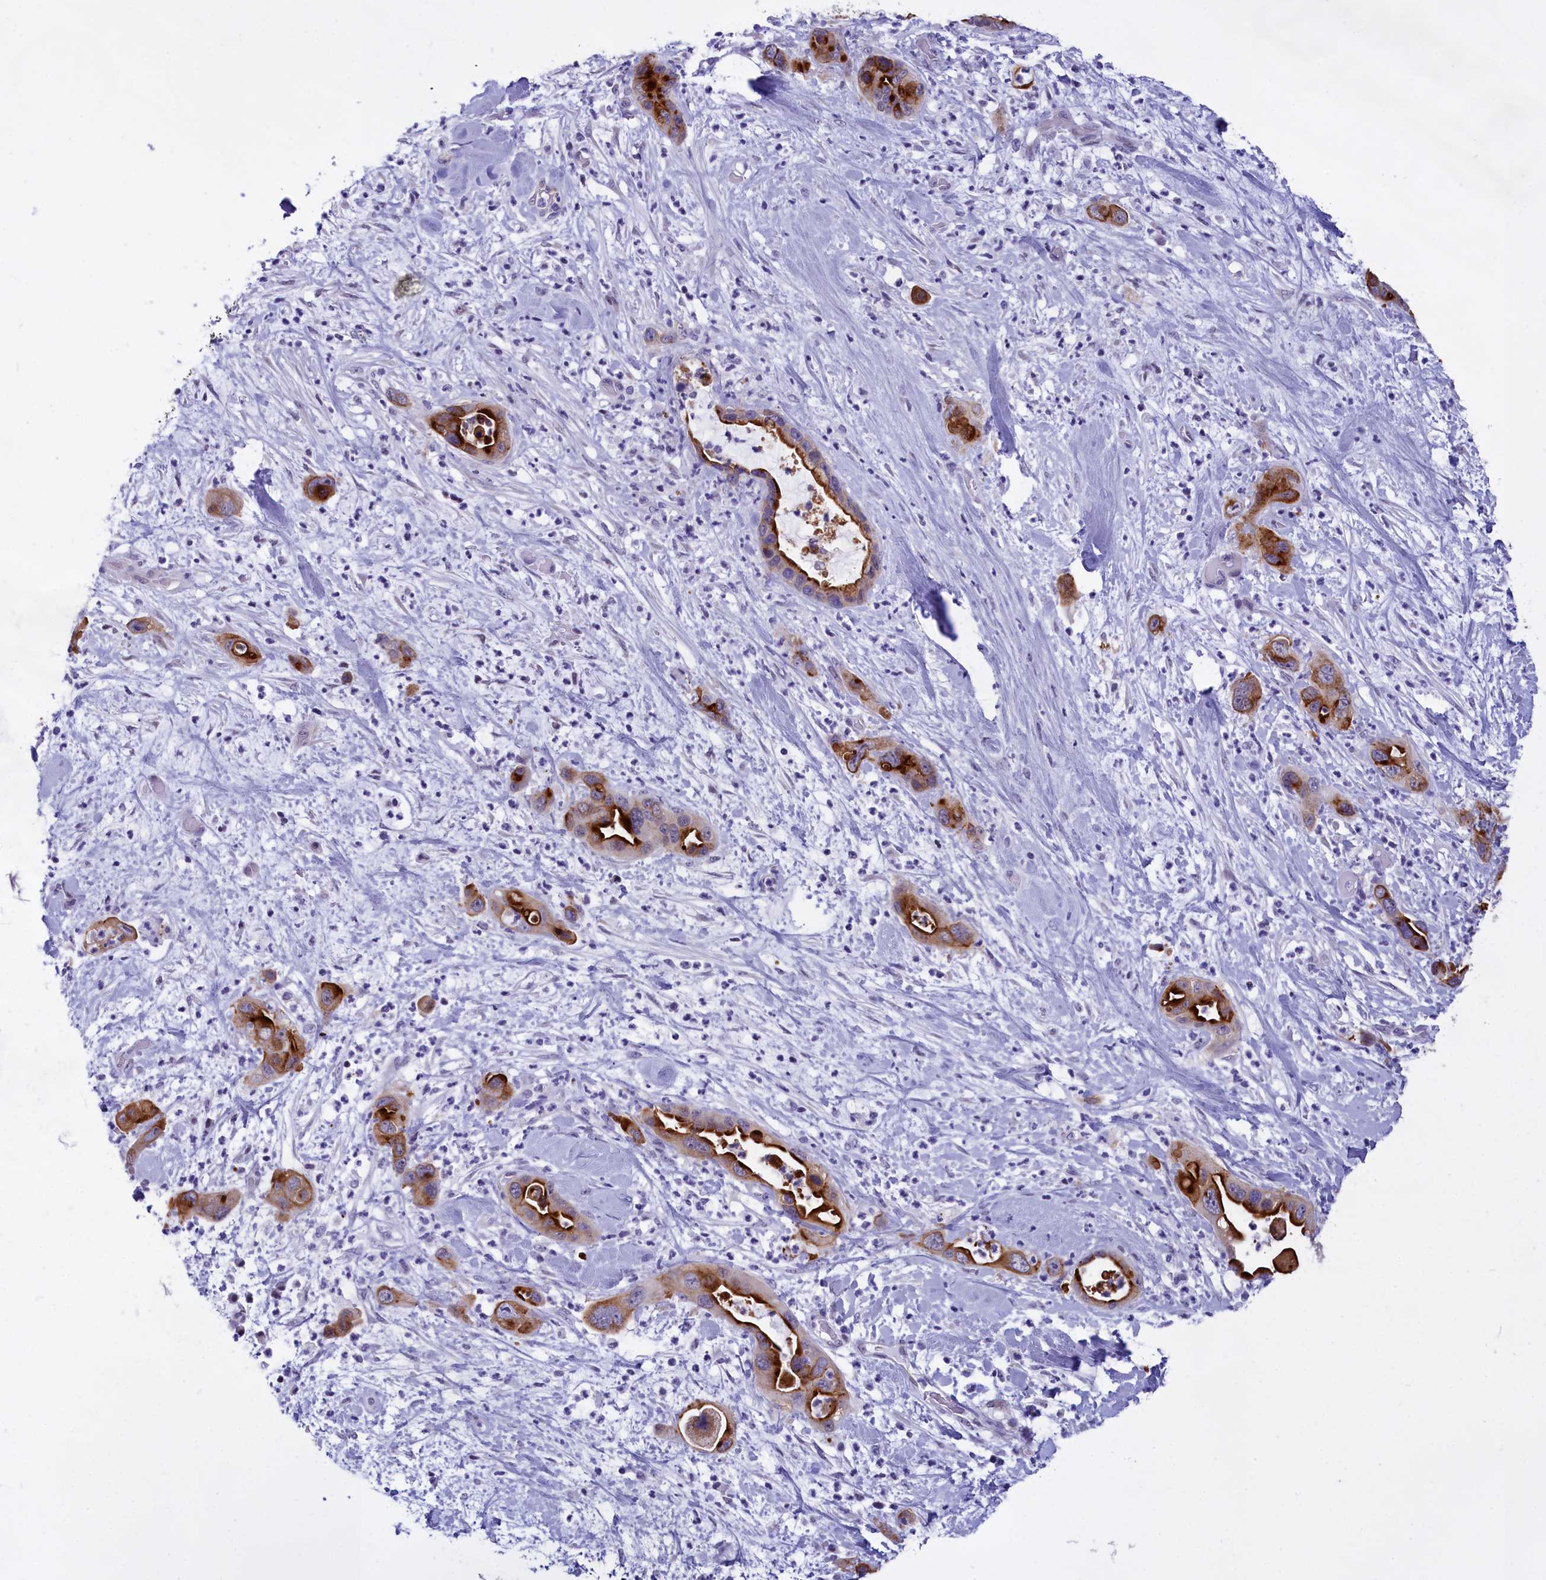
{"staining": {"intensity": "strong", "quantity": "25%-75%", "location": "cytoplasmic/membranous"}, "tissue": "pancreatic cancer", "cell_type": "Tumor cells", "image_type": "cancer", "snomed": [{"axis": "morphology", "description": "Adenocarcinoma, NOS"}, {"axis": "topography", "description": "Pancreas"}], "caption": "Immunohistochemical staining of pancreatic cancer displays high levels of strong cytoplasmic/membranous positivity in about 25%-75% of tumor cells. (DAB (3,3'-diaminobenzidine) = brown stain, brightfield microscopy at high magnification).", "gene": "SPIRE2", "patient": {"sex": "female", "age": 71}}